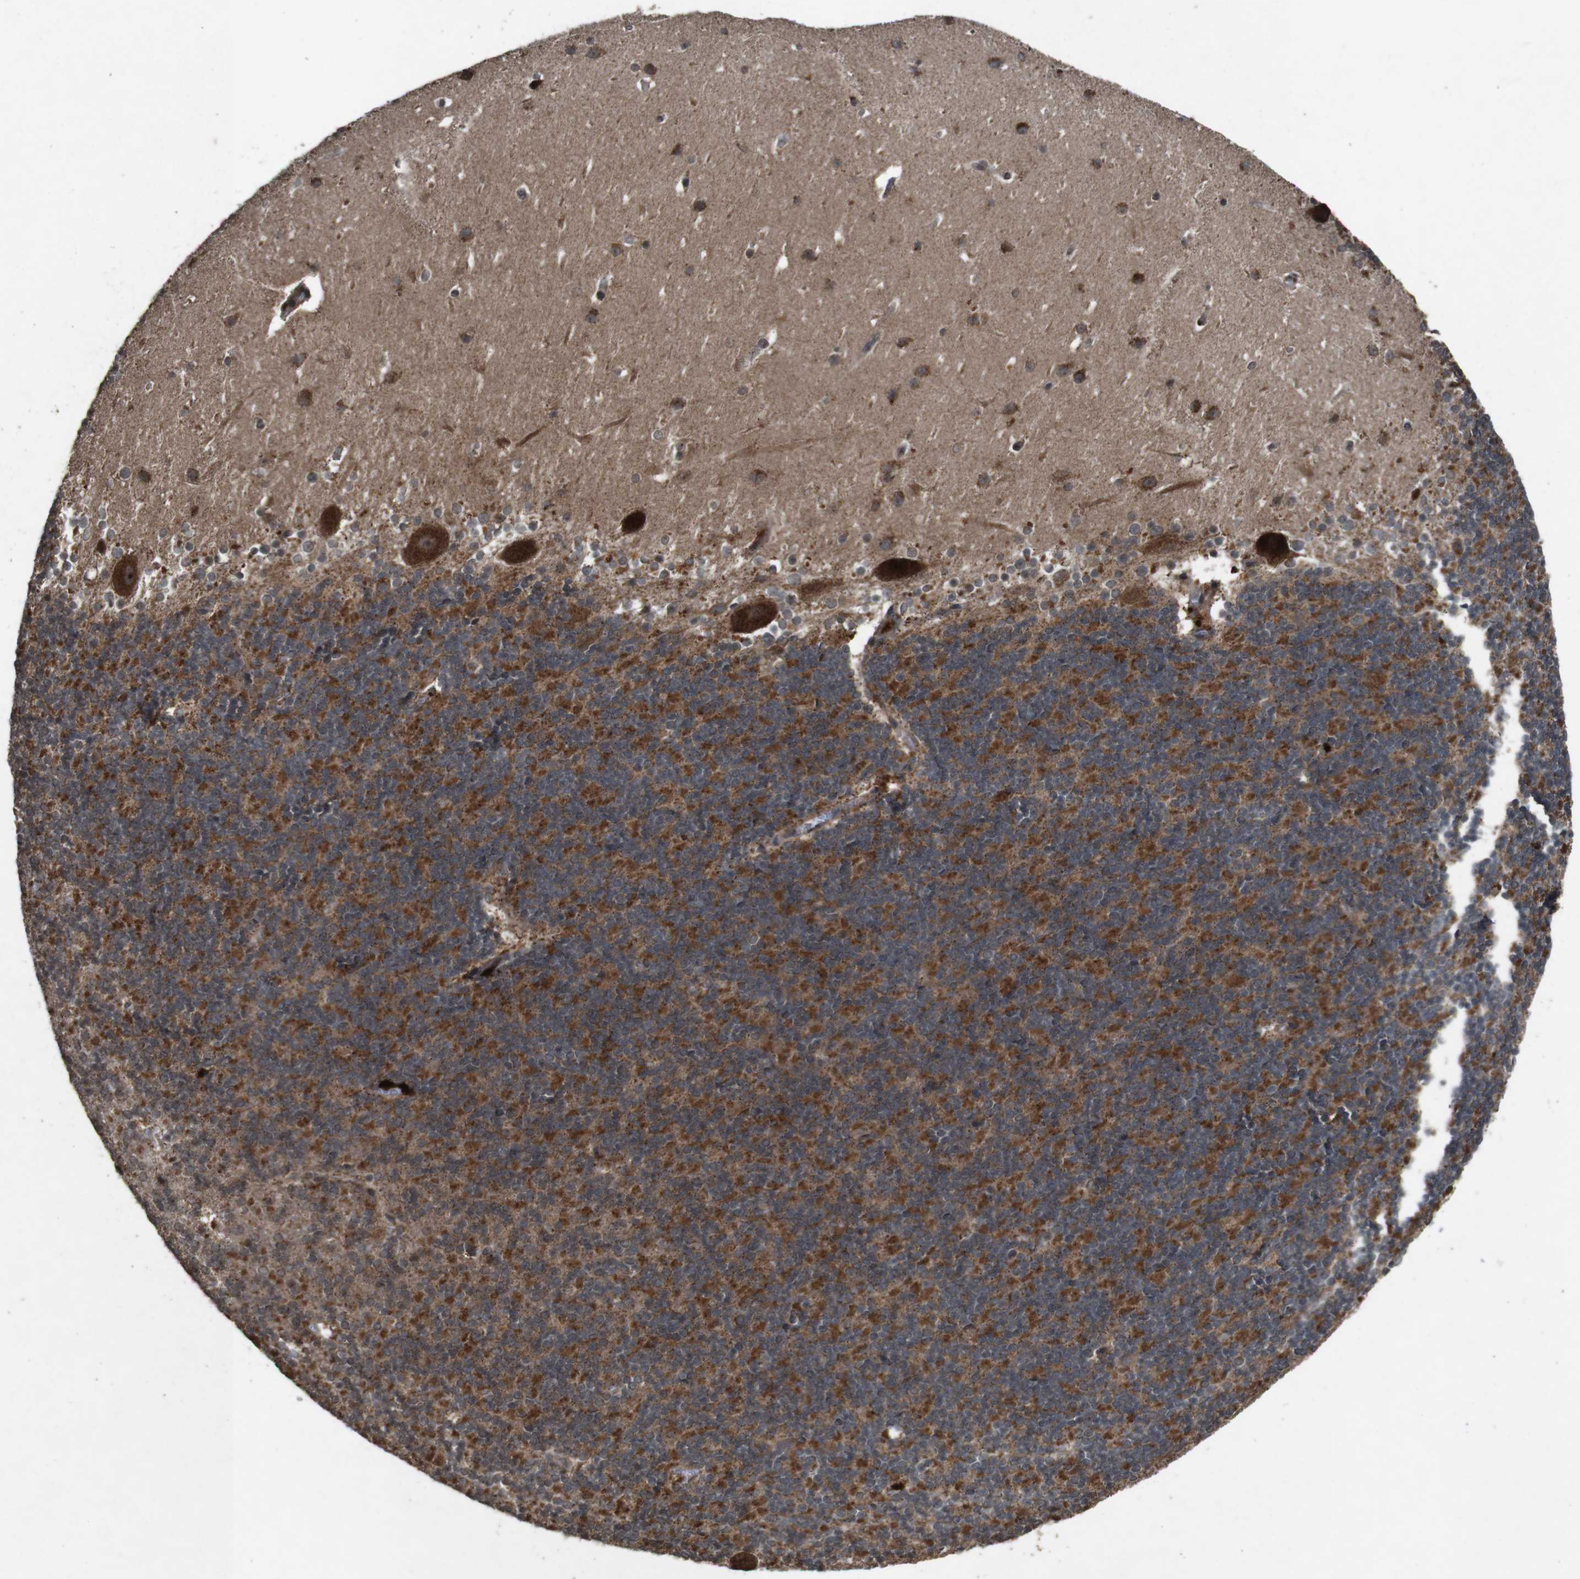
{"staining": {"intensity": "strong", "quantity": "25%-75%", "location": "cytoplasmic/membranous"}, "tissue": "cerebellum", "cell_type": "Cells in granular layer", "image_type": "normal", "snomed": [{"axis": "morphology", "description": "Normal tissue, NOS"}, {"axis": "topography", "description": "Cerebellum"}], "caption": "DAB (3,3'-diaminobenzidine) immunohistochemical staining of normal cerebellum displays strong cytoplasmic/membranous protein expression in about 25%-75% of cells in granular layer.", "gene": "SORL1", "patient": {"sex": "female", "age": 19}}